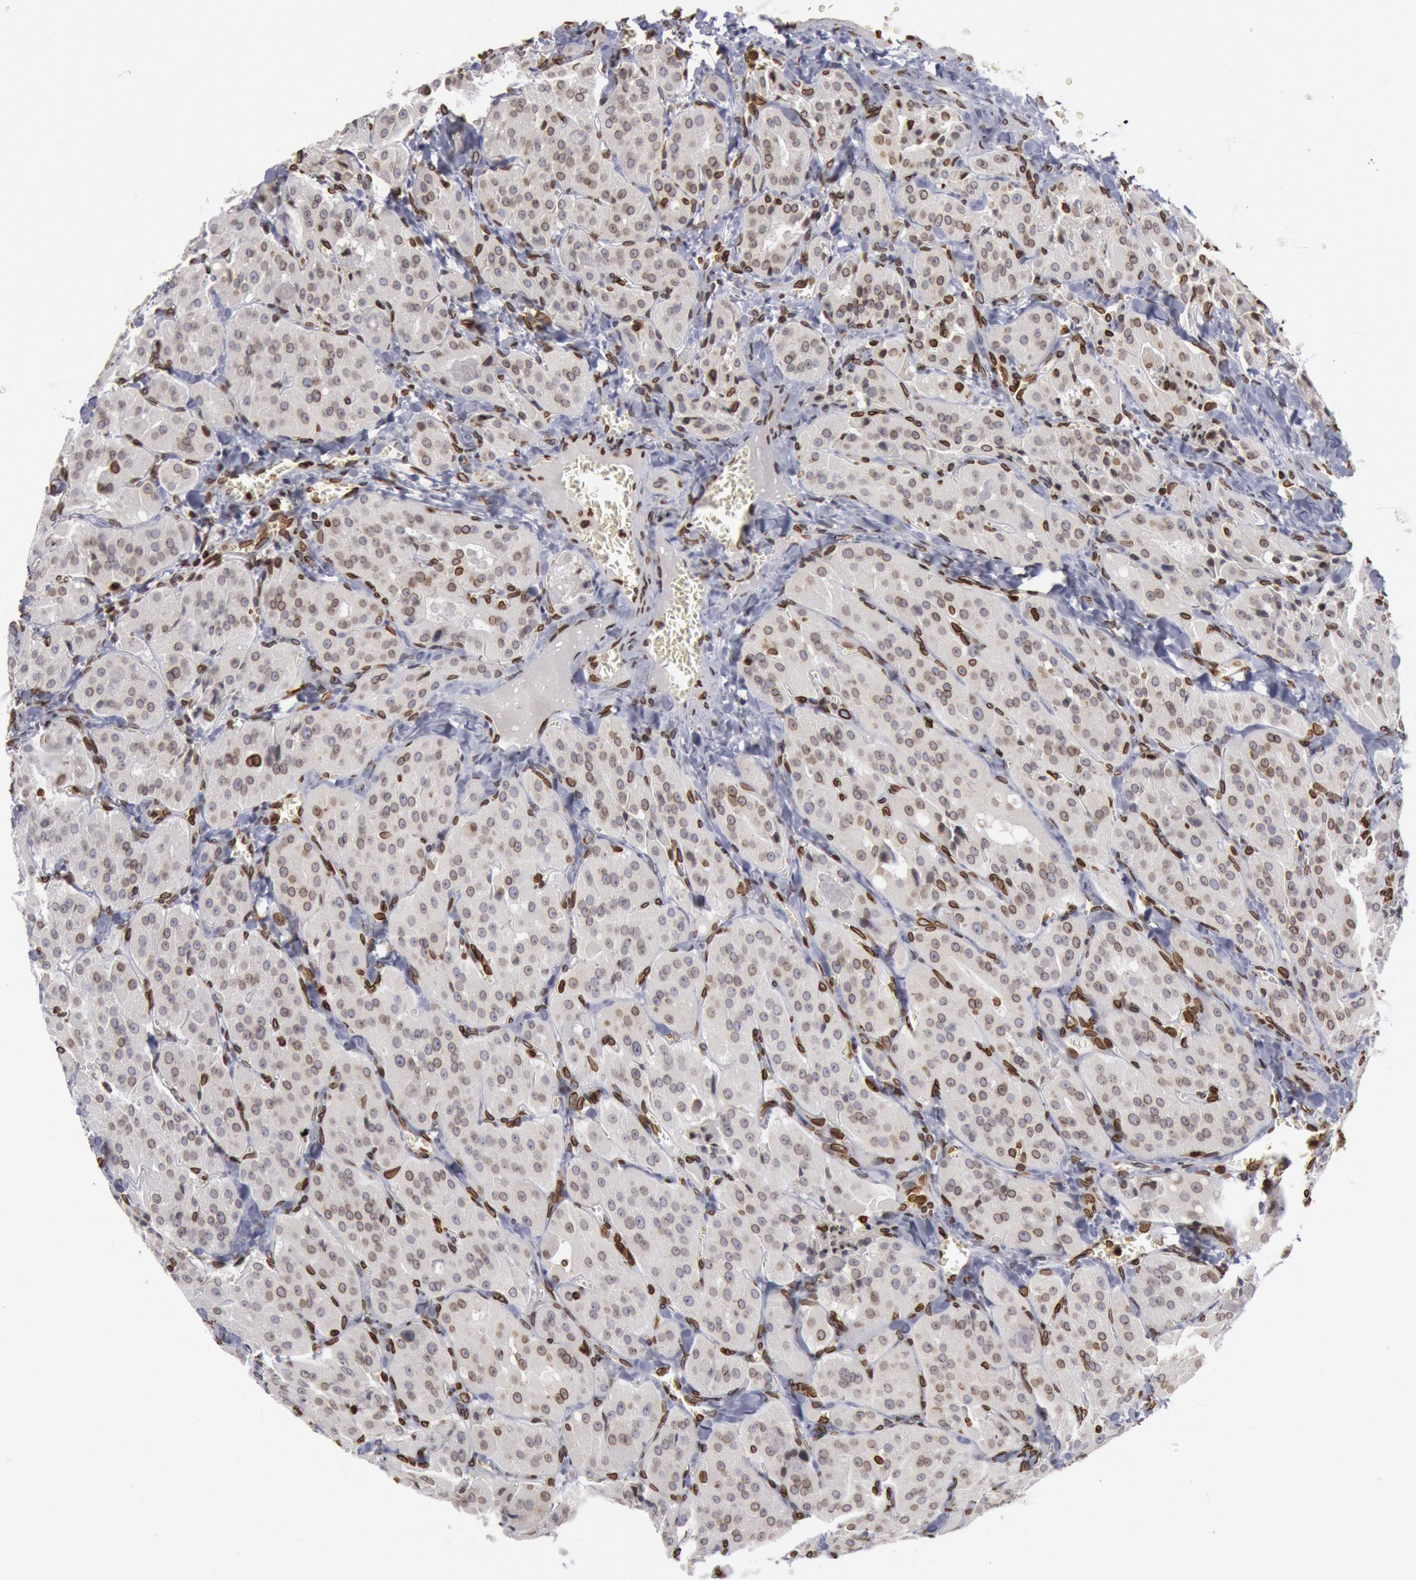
{"staining": {"intensity": "moderate", "quantity": "25%-75%", "location": "cytoplasmic/membranous,nuclear"}, "tissue": "thyroid cancer", "cell_type": "Tumor cells", "image_type": "cancer", "snomed": [{"axis": "morphology", "description": "Carcinoma, NOS"}, {"axis": "topography", "description": "Thyroid gland"}], "caption": "Protein expression analysis of human thyroid cancer (carcinoma) reveals moderate cytoplasmic/membranous and nuclear expression in about 25%-75% of tumor cells. (Brightfield microscopy of DAB IHC at high magnification).", "gene": "SUN2", "patient": {"sex": "male", "age": 76}}